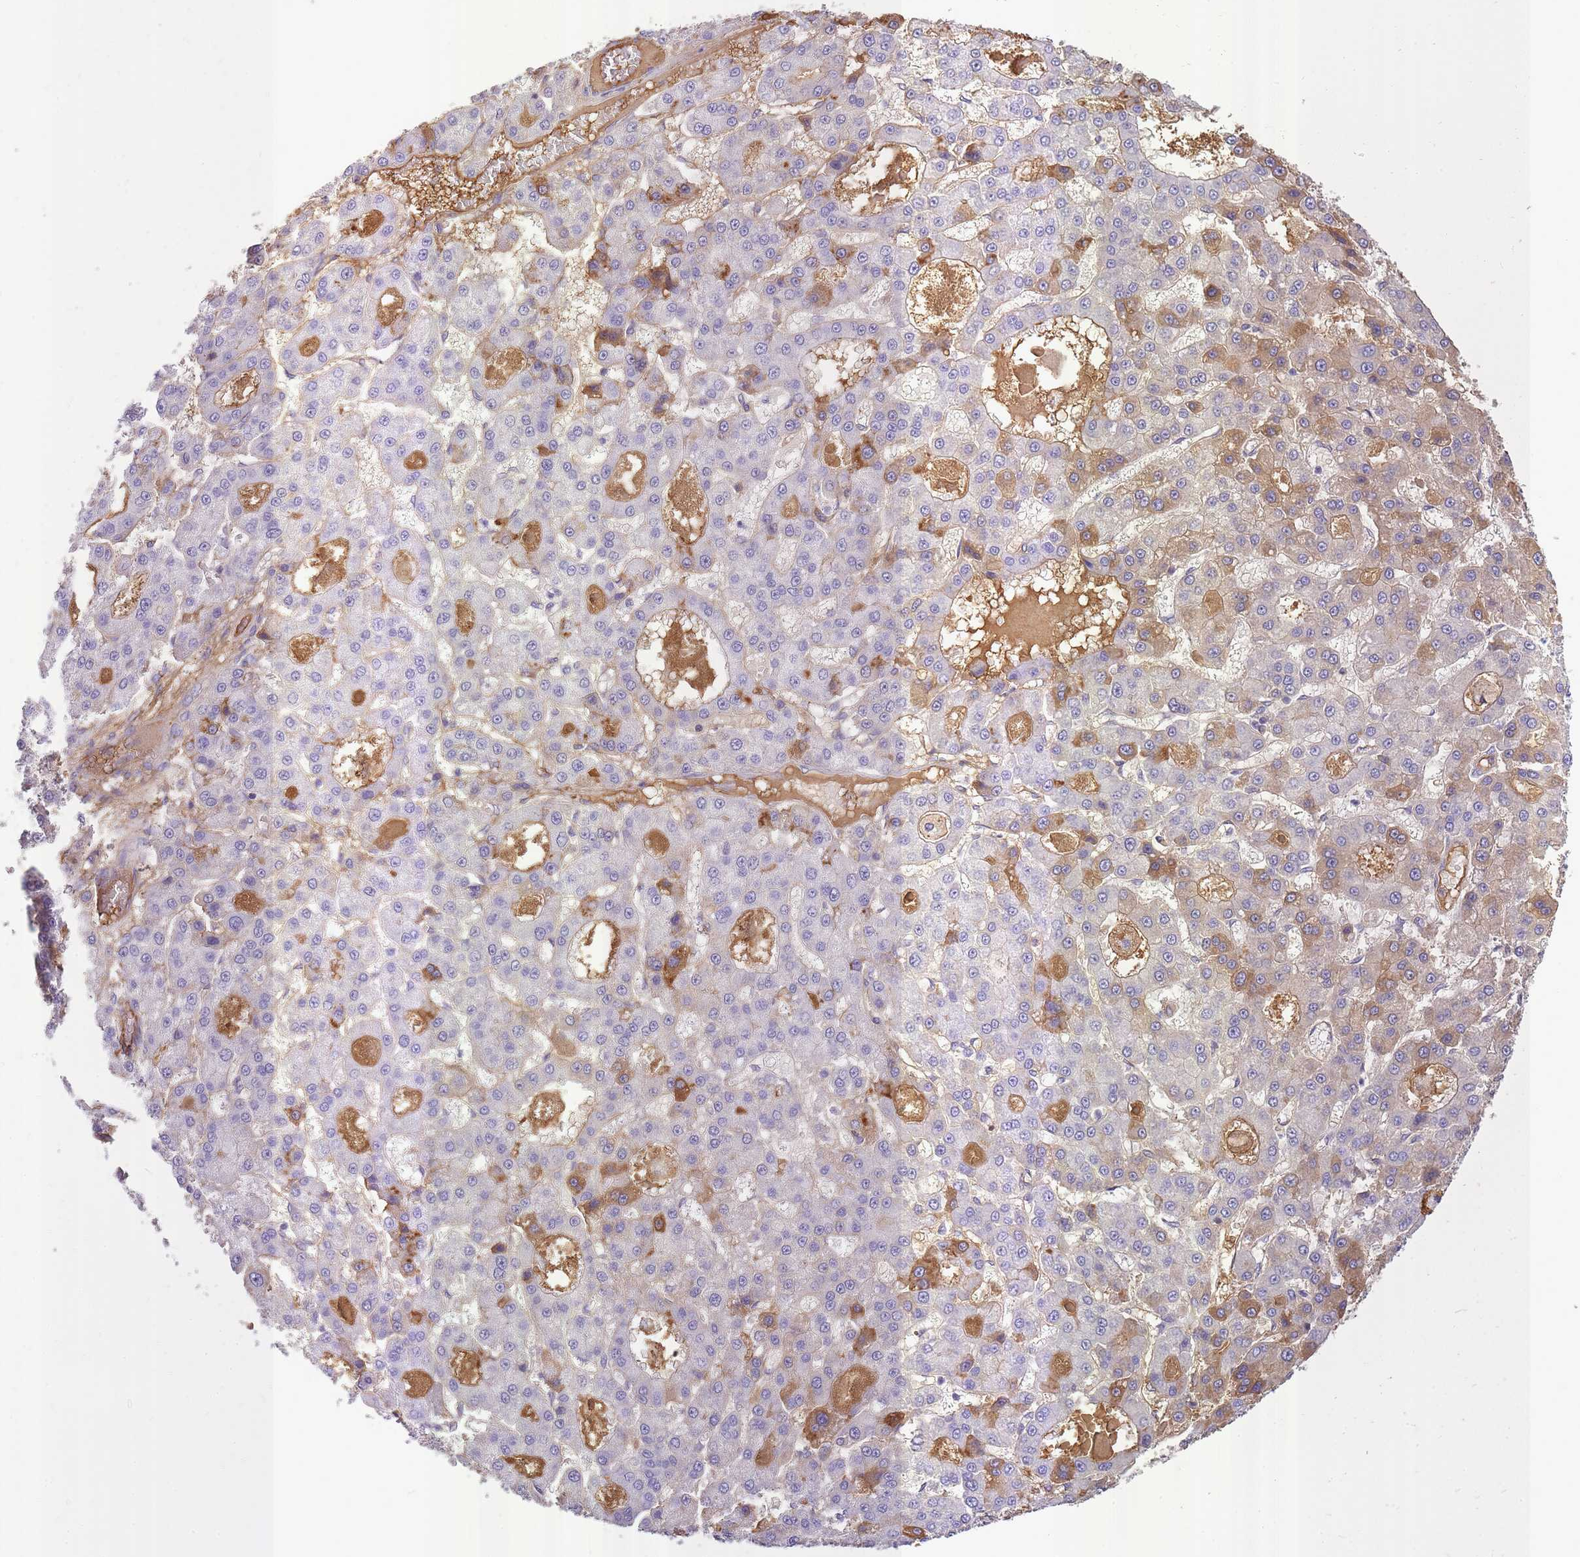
{"staining": {"intensity": "moderate", "quantity": "25%-75%", "location": "cytoplasmic/membranous"}, "tissue": "liver cancer", "cell_type": "Tumor cells", "image_type": "cancer", "snomed": [{"axis": "morphology", "description": "Carcinoma, Hepatocellular, NOS"}, {"axis": "topography", "description": "Liver"}], "caption": "Brown immunohistochemical staining in human liver cancer reveals moderate cytoplasmic/membranous expression in about 25%-75% of tumor cells.", "gene": "IGKV1D-42", "patient": {"sex": "male", "age": 70}}